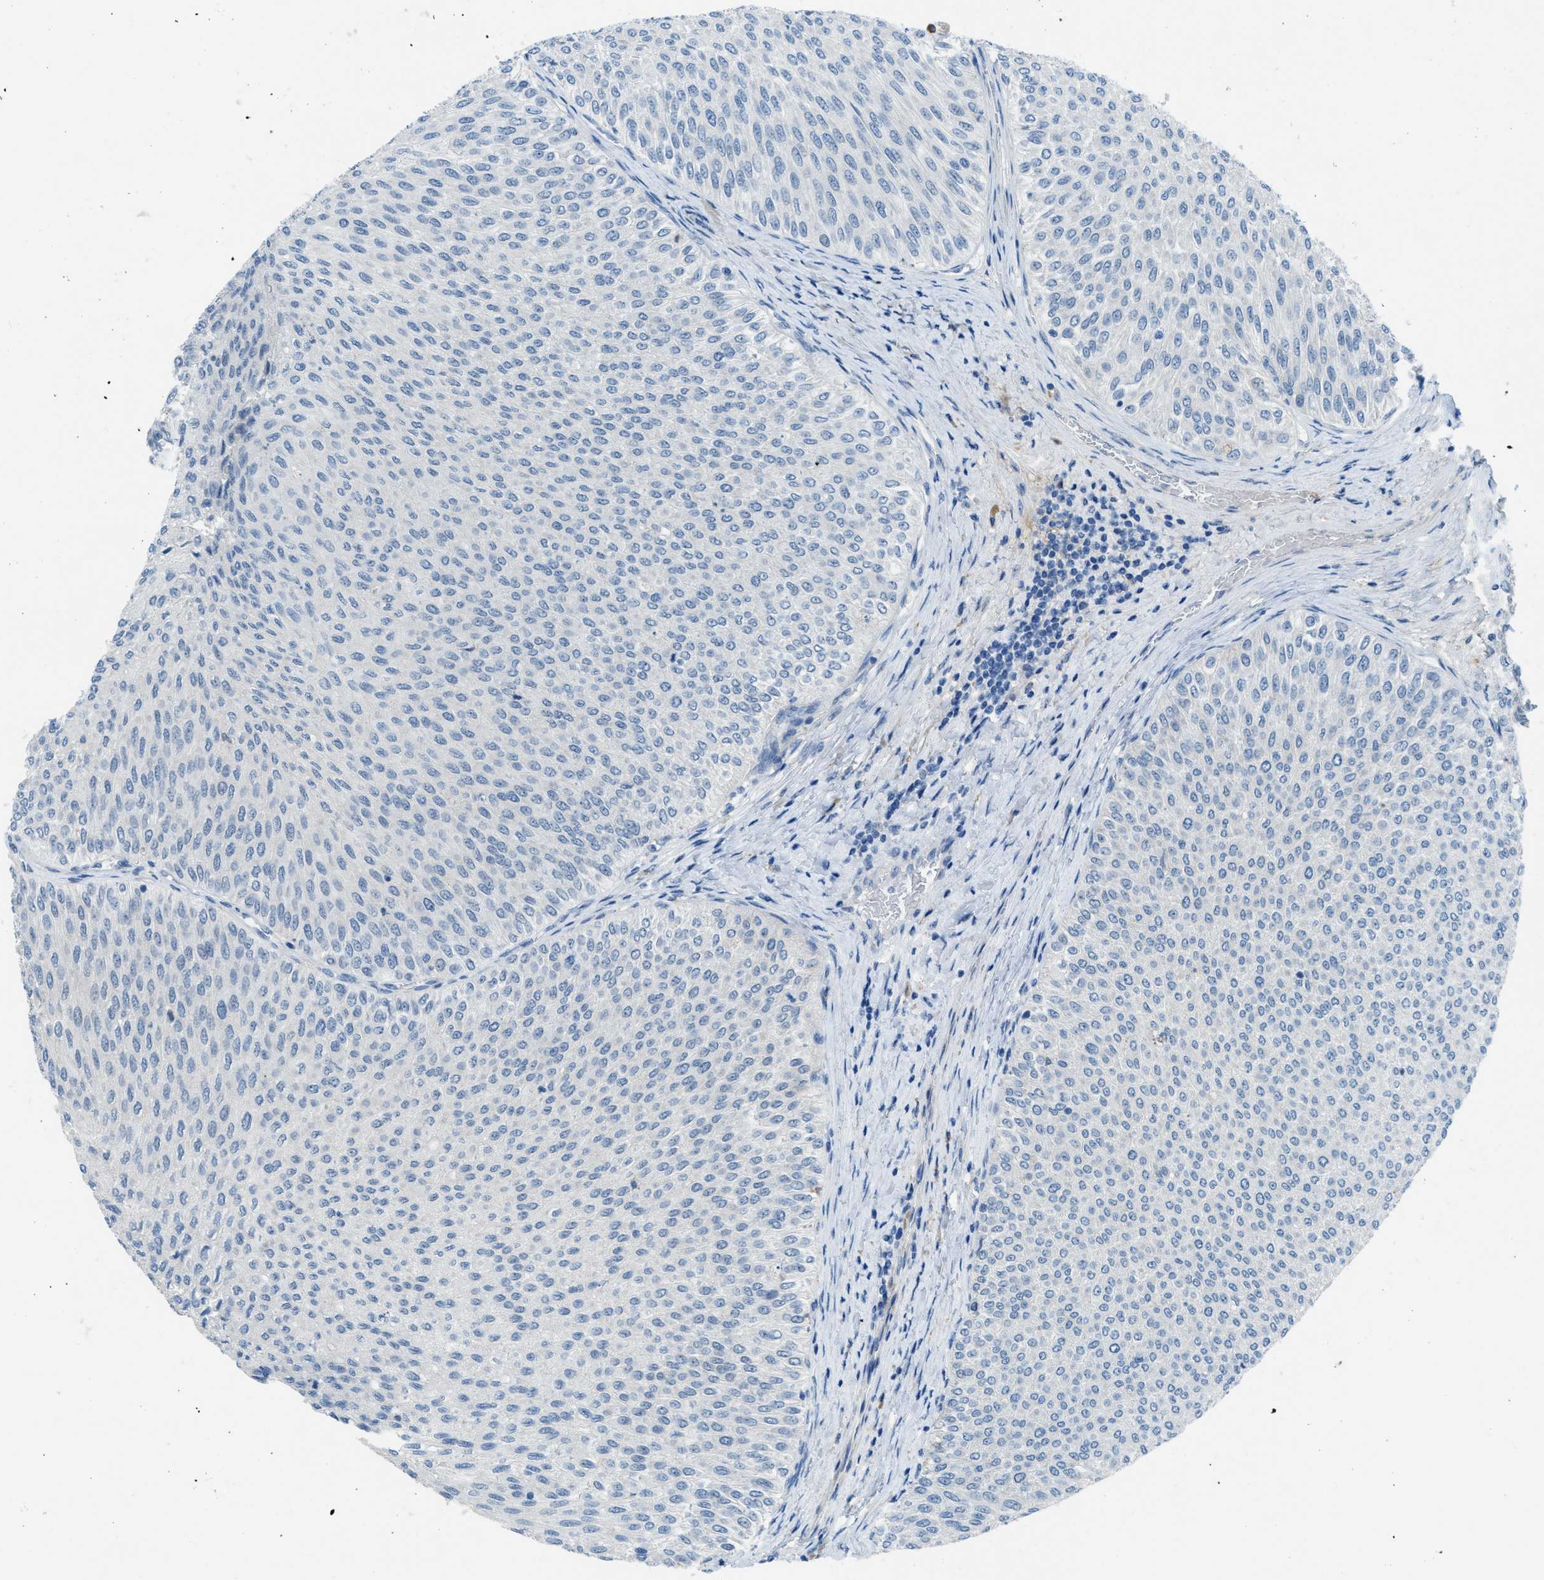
{"staining": {"intensity": "negative", "quantity": "none", "location": "none"}, "tissue": "urothelial cancer", "cell_type": "Tumor cells", "image_type": "cancer", "snomed": [{"axis": "morphology", "description": "Urothelial carcinoma, Low grade"}, {"axis": "topography", "description": "Urinary bladder"}], "caption": "This is an immunohistochemistry micrograph of human low-grade urothelial carcinoma. There is no positivity in tumor cells.", "gene": "KLHL8", "patient": {"sex": "male", "age": 78}}